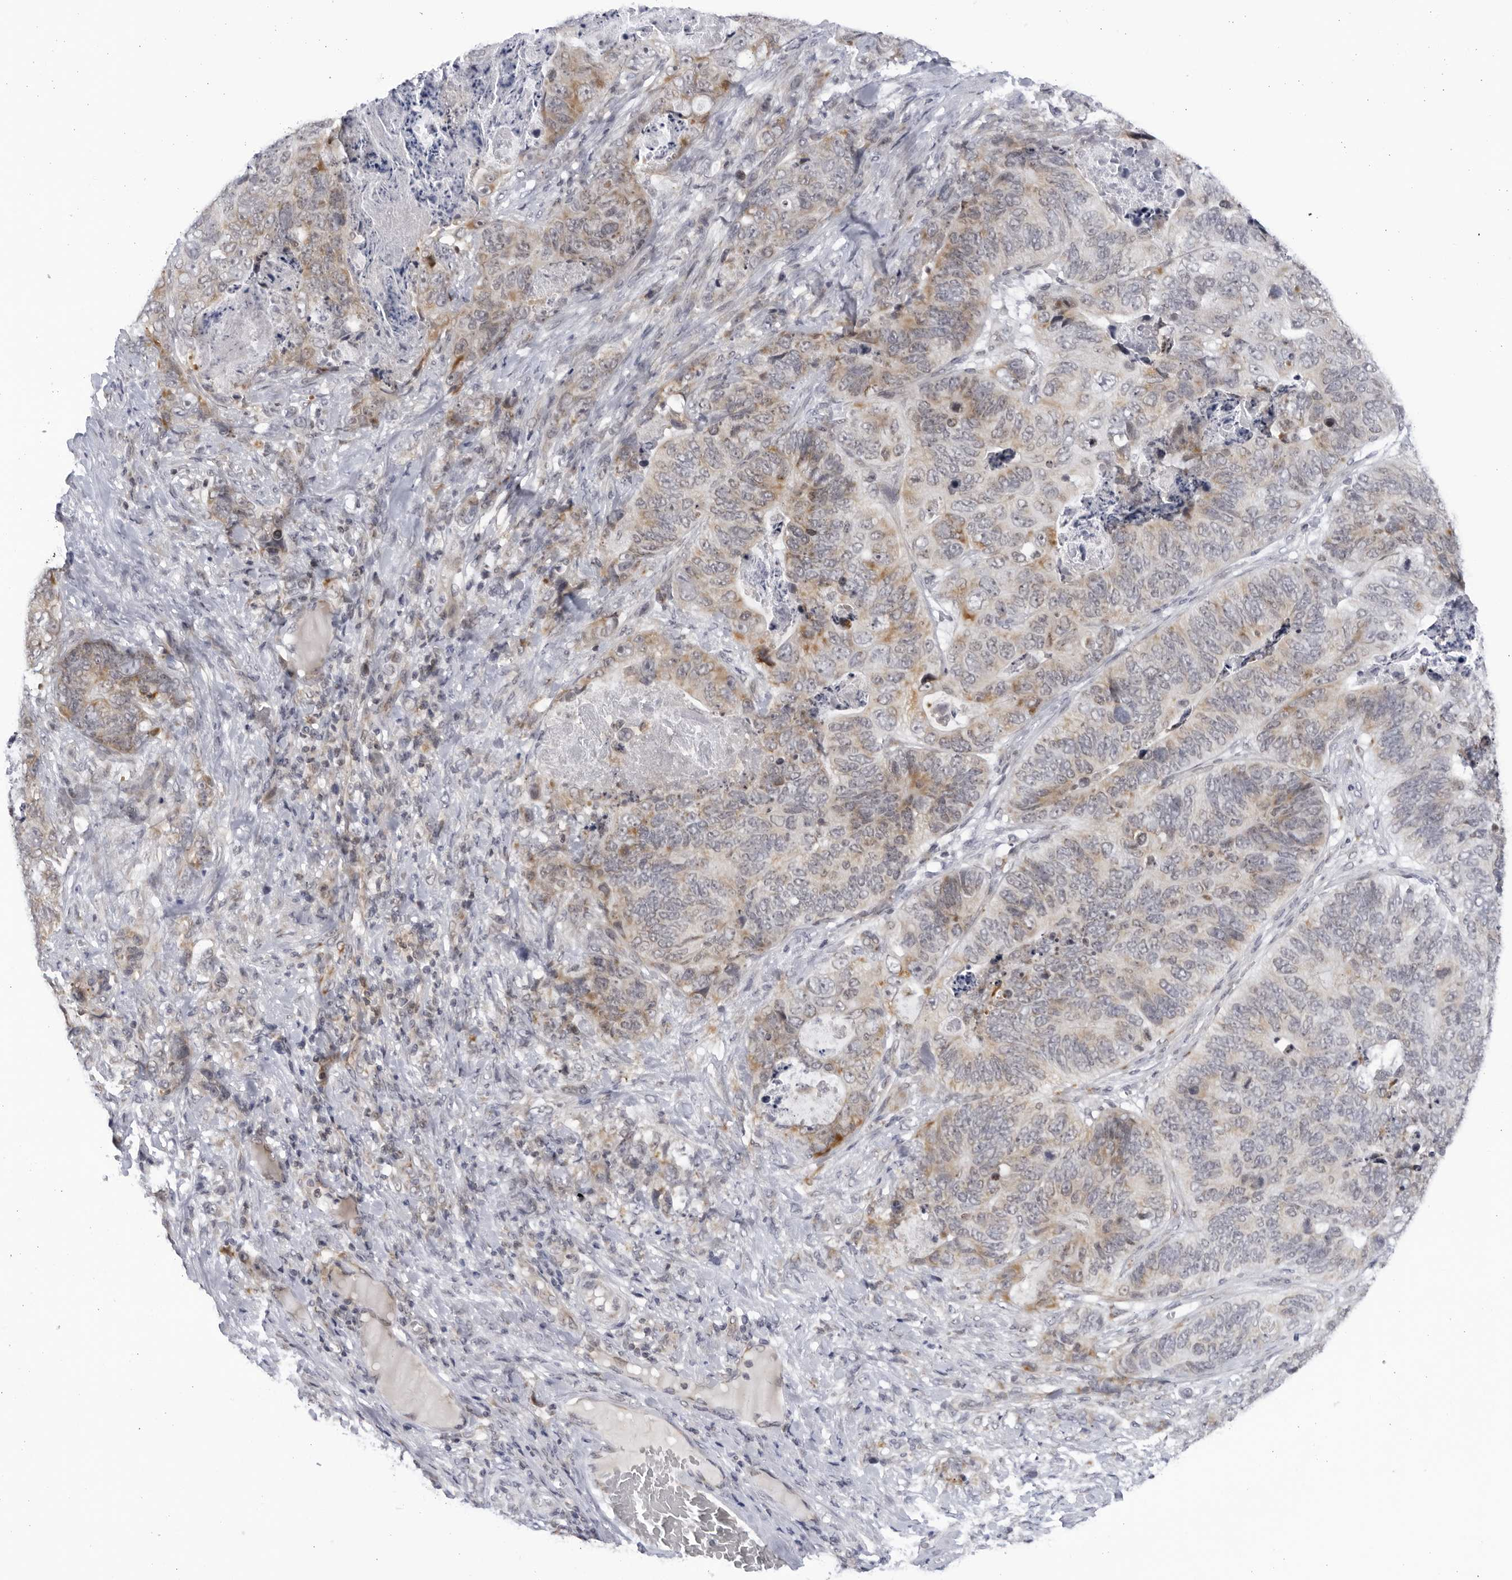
{"staining": {"intensity": "weak", "quantity": "25%-75%", "location": "cytoplasmic/membranous"}, "tissue": "stomach cancer", "cell_type": "Tumor cells", "image_type": "cancer", "snomed": [{"axis": "morphology", "description": "Normal tissue, NOS"}, {"axis": "morphology", "description": "Adenocarcinoma, NOS"}, {"axis": "topography", "description": "Stomach"}], "caption": "Stomach adenocarcinoma stained with DAB immunohistochemistry exhibits low levels of weak cytoplasmic/membranous positivity in approximately 25%-75% of tumor cells.", "gene": "SLC25A22", "patient": {"sex": "female", "age": 89}}